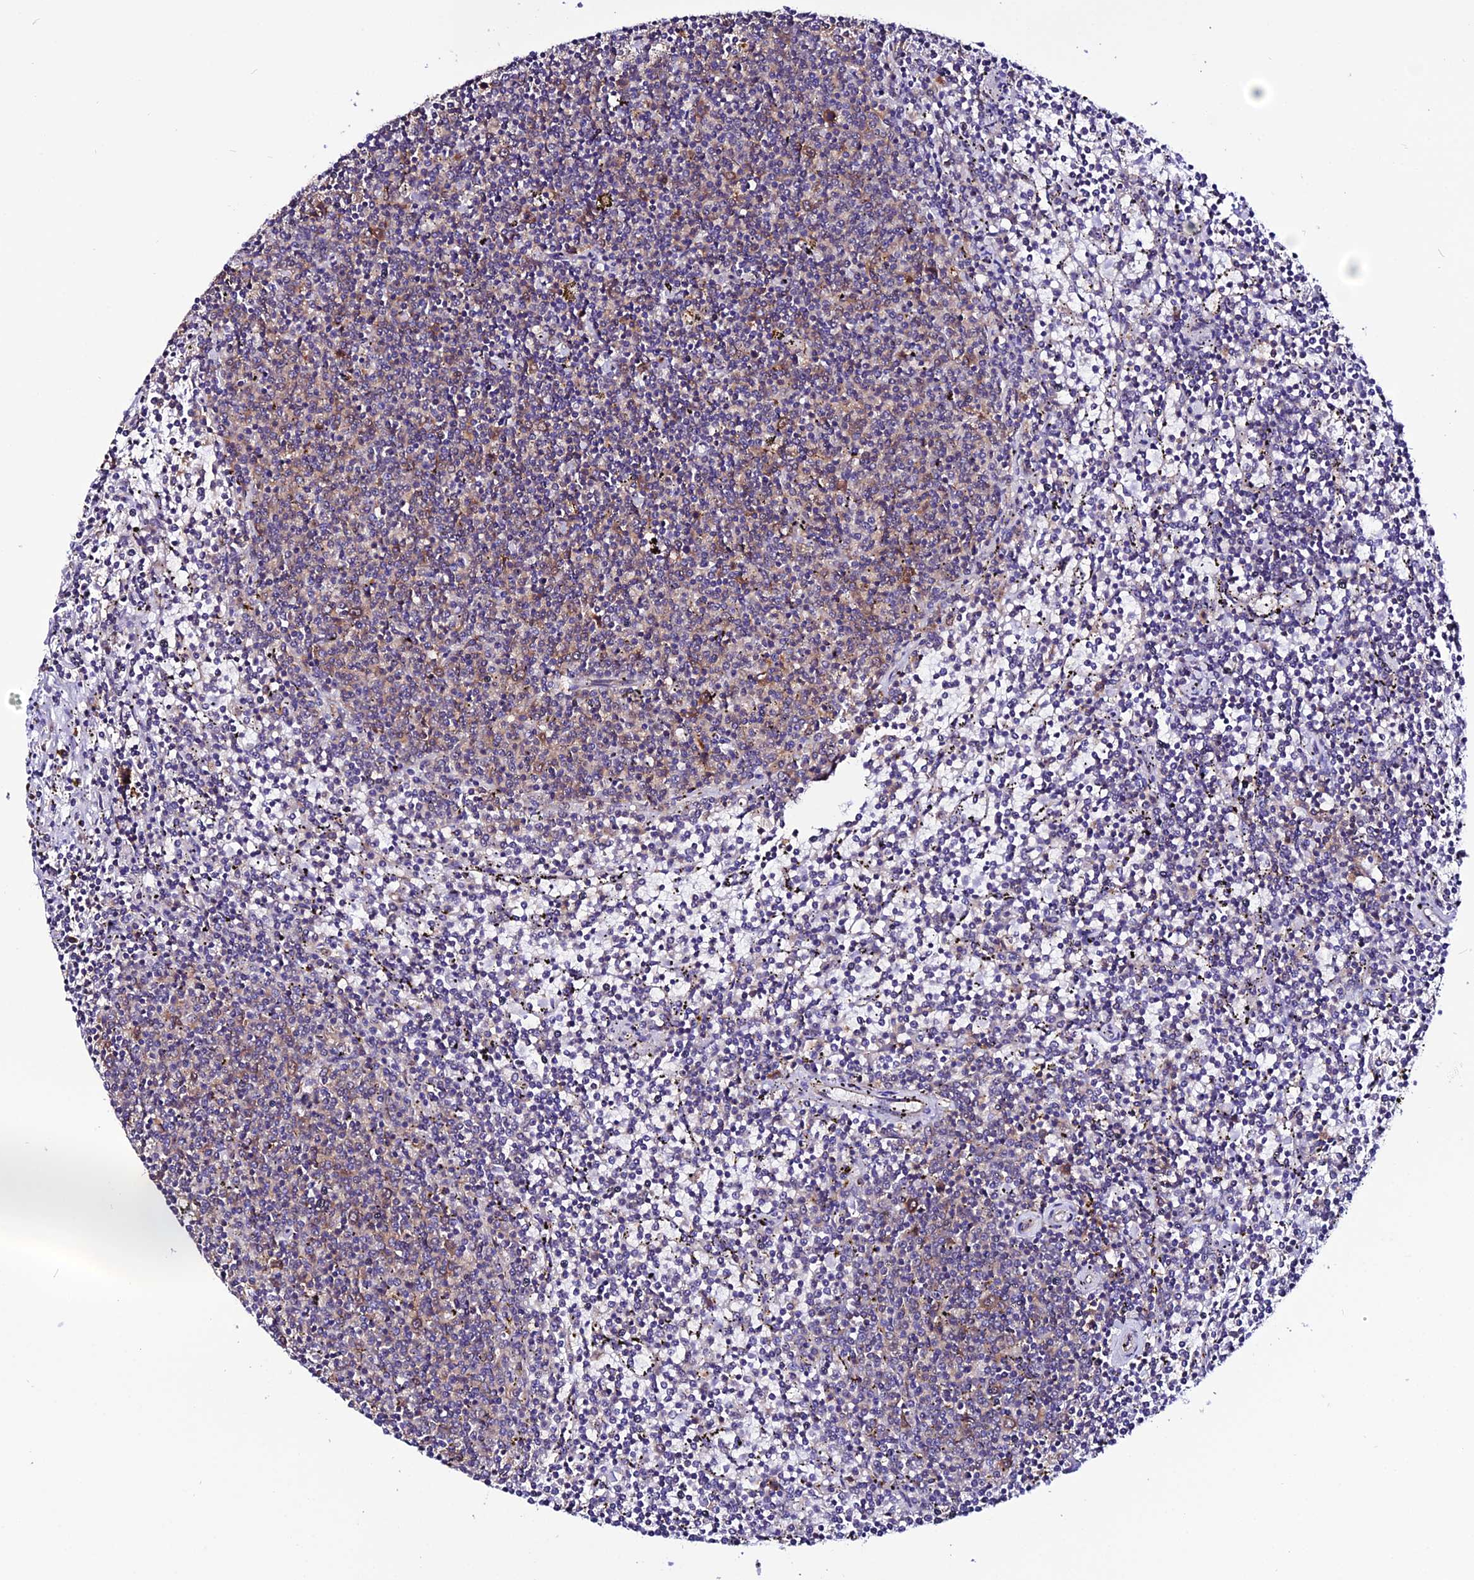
{"staining": {"intensity": "weak", "quantity": "25%-75%", "location": "cytoplasmic/membranous"}, "tissue": "lymphoma", "cell_type": "Tumor cells", "image_type": "cancer", "snomed": [{"axis": "morphology", "description": "Malignant lymphoma, non-Hodgkin's type, Low grade"}, {"axis": "topography", "description": "Spleen"}], "caption": "IHC of lymphoma demonstrates low levels of weak cytoplasmic/membranous positivity in approximately 25%-75% of tumor cells. The protein of interest is stained brown, and the nuclei are stained in blue (DAB IHC with brightfield microscopy, high magnification).", "gene": "EEF1G", "patient": {"sex": "female", "age": 50}}